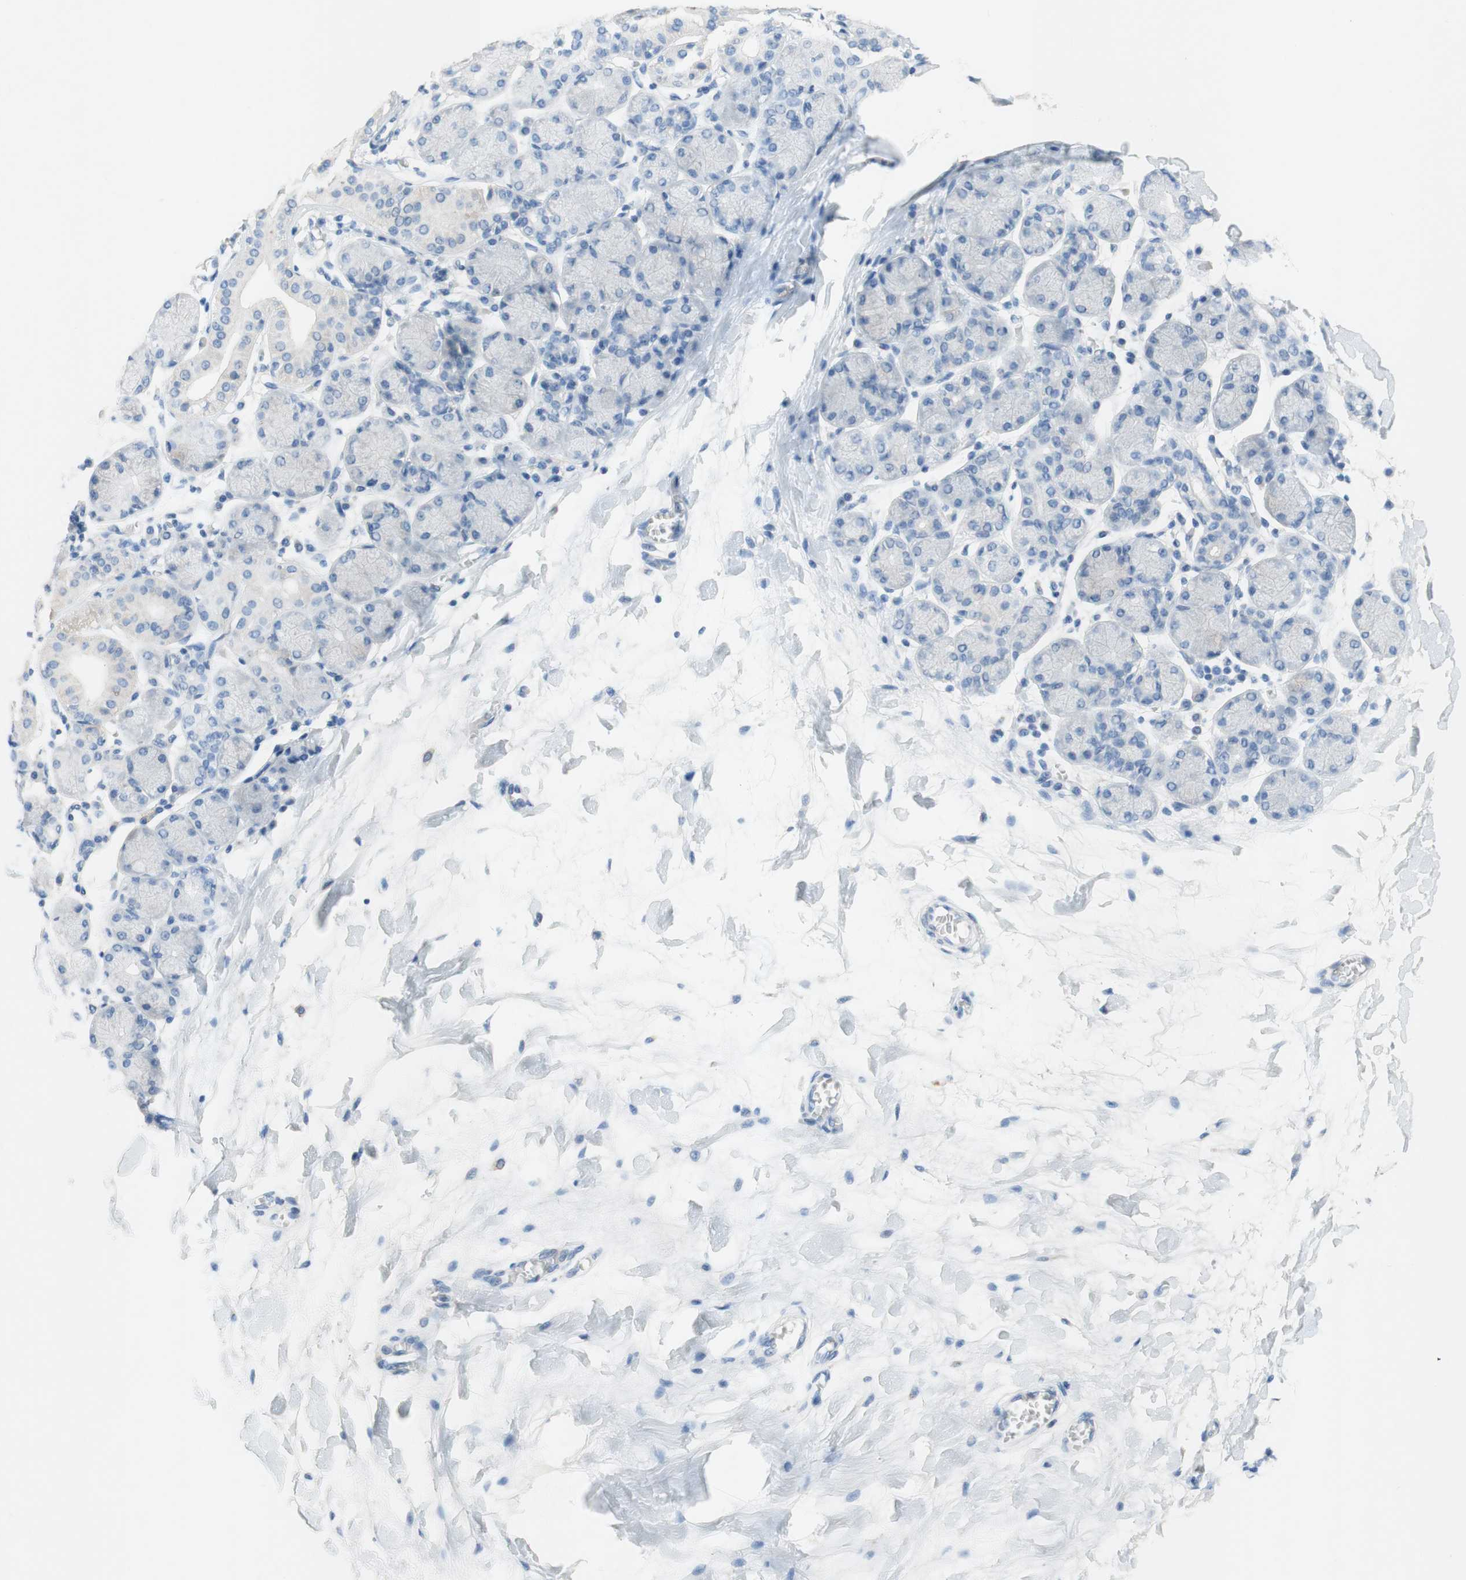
{"staining": {"intensity": "negative", "quantity": "none", "location": "none"}, "tissue": "salivary gland", "cell_type": "Glandular cells", "image_type": "normal", "snomed": [{"axis": "morphology", "description": "Normal tissue, NOS"}, {"axis": "topography", "description": "Salivary gland"}], "caption": "This is an IHC micrograph of benign human salivary gland. There is no expression in glandular cells.", "gene": "POLR2J3", "patient": {"sex": "female", "age": 24}}